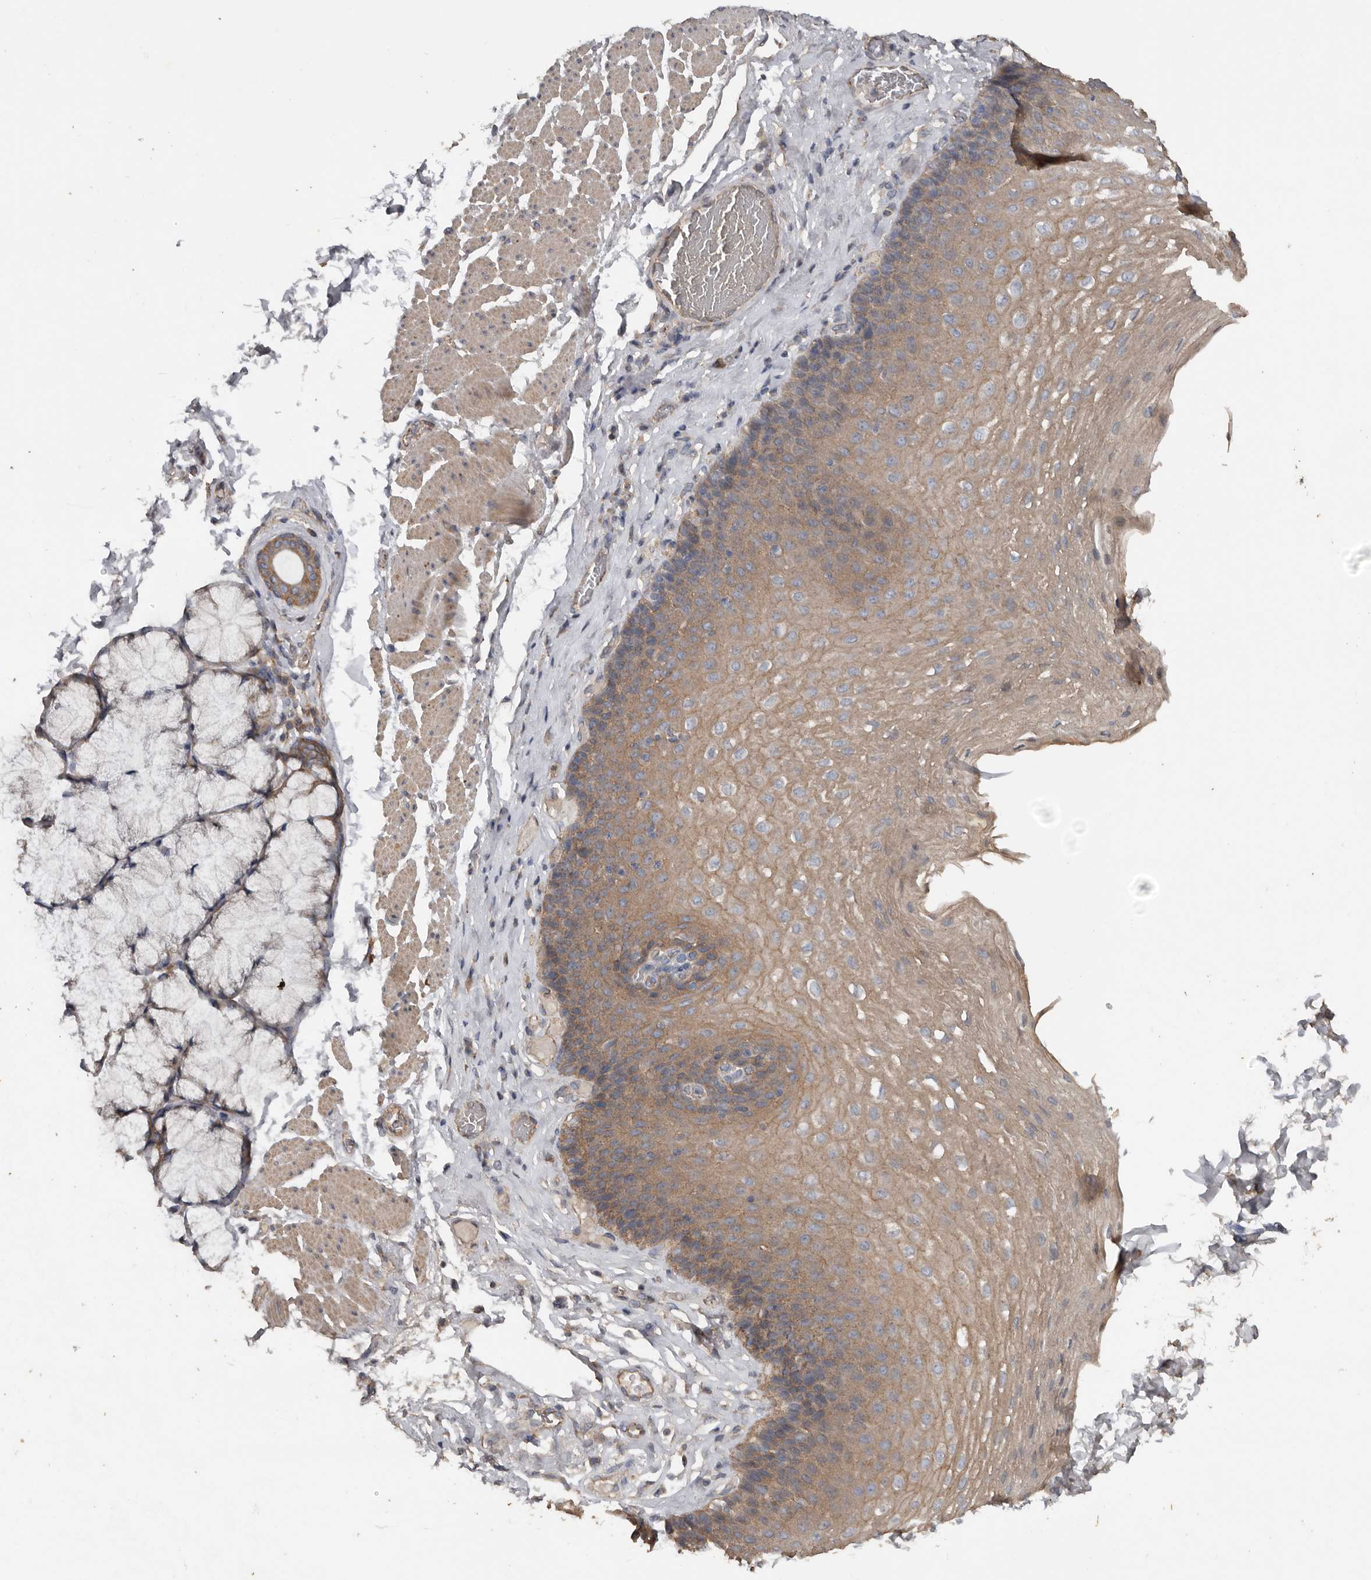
{"staining": {"intensity": "moderate", "quantity": "25%-75%", "location": "cytoplasmic/membranous"}, "tissue": "esophagus", "cell_type": "Squamous epithelial cells", "image_type": "normal", "snomed": [{"axis": "morphology", "description": "Normal tissue, NOS"}, {"axis": "topography", "description": "Esophagus"}], "caption": "A medium amount of moderate cytoplasmic/membranous staining is appreciated in approximately 25%-75% of squamous epithelial cells in normal esophagus.", "gene": "HYAL4", "patient": {"sex": "female", "age": 66}}